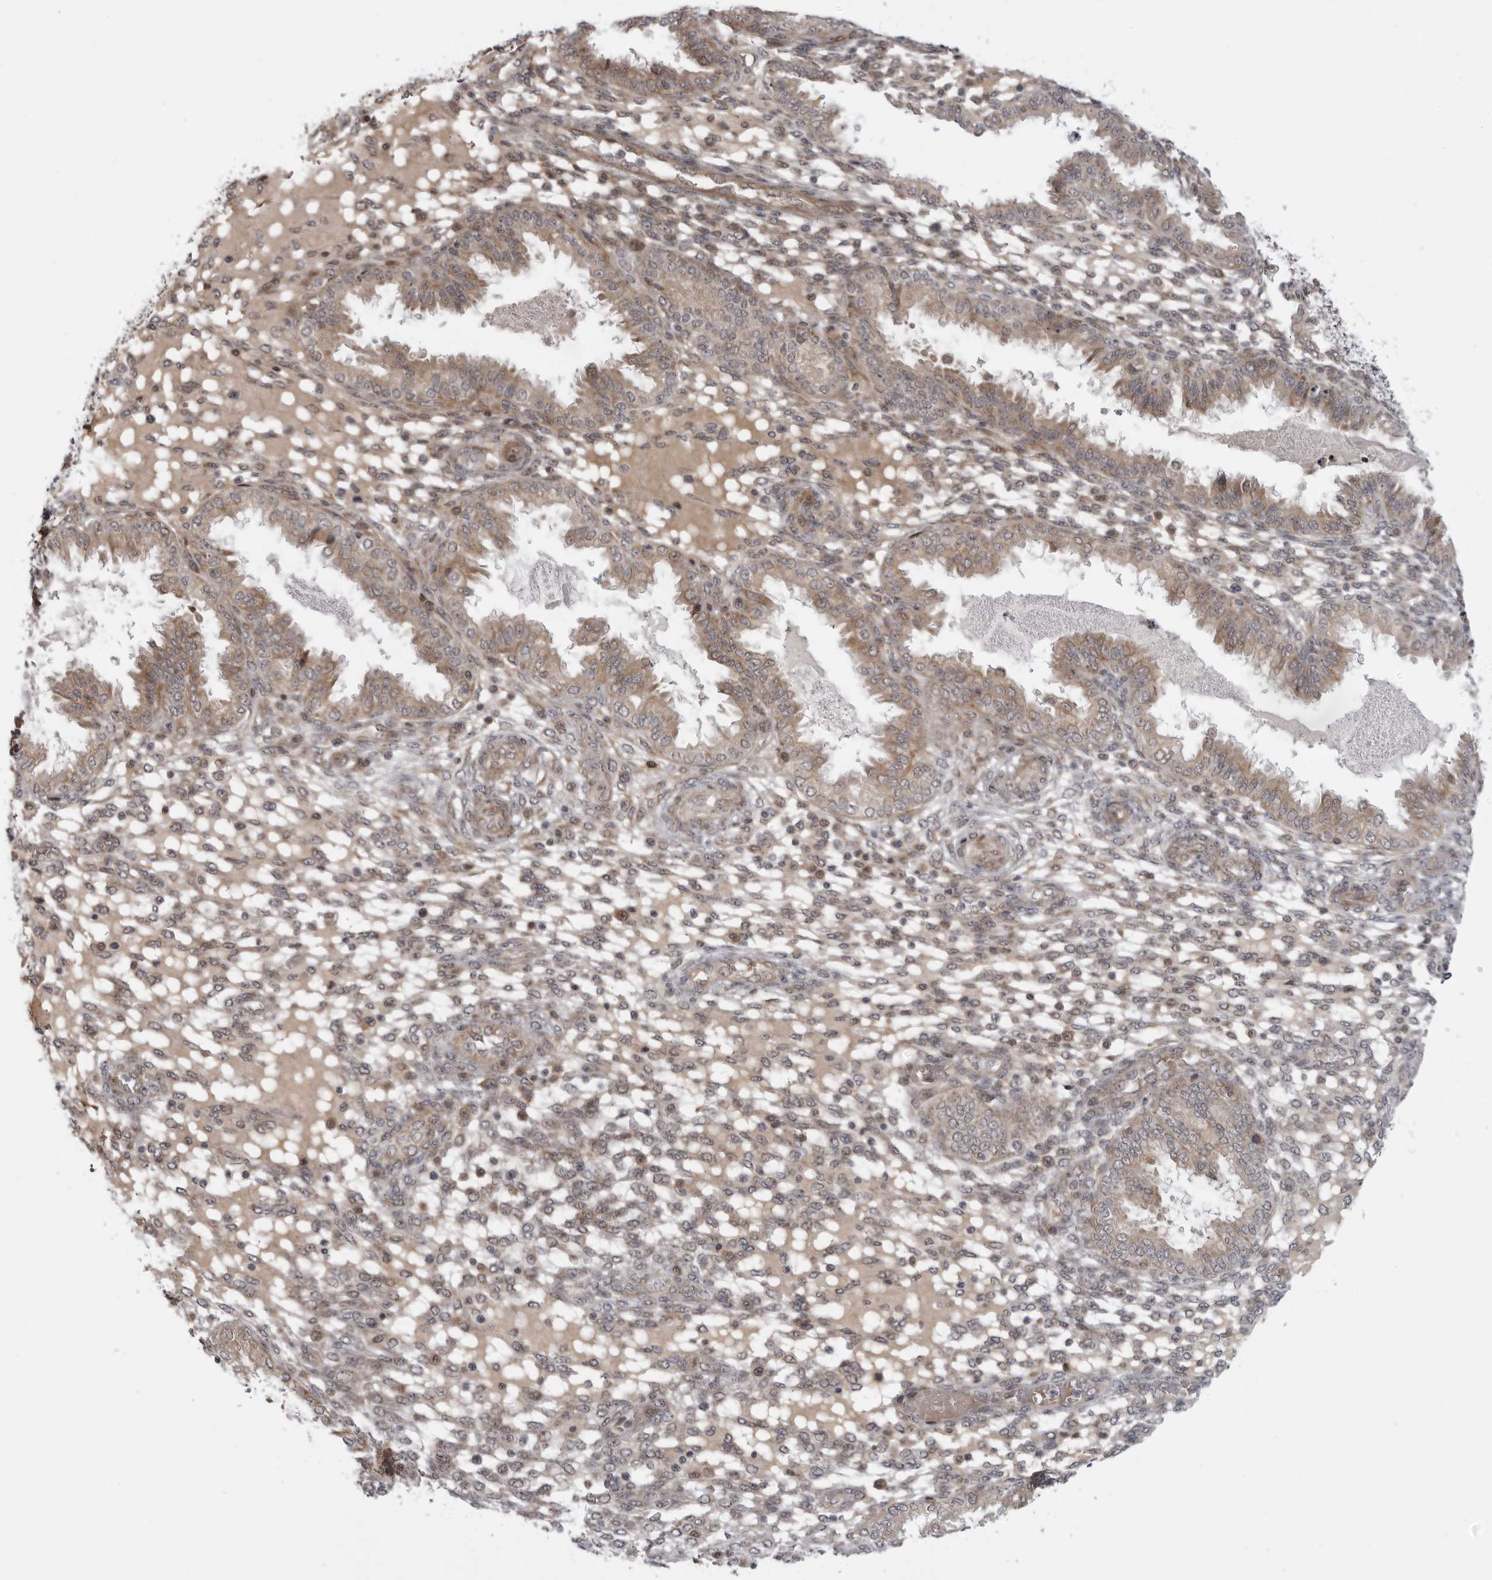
{"staining": {"intensity": "weak", "quantity": "25%-75%", "location": "nuclear"}, "tissue": "endometrium", "cell_type": "Cells in endometrial stroma", "image_type": "normal", "snomed": [{"axis": "morphology", "description": "Normal tissue, NOS"}, {"axis": "topography", "description": "Endometrium"}], "caption": "Immunohistochemical staining of benign endometrium exhibits weak nuclear protein expression in approximately 25%-75% of cells in endometrial stroma.", "gene": "LRRC45", "patient": {"sex": "female", "age": 33}}